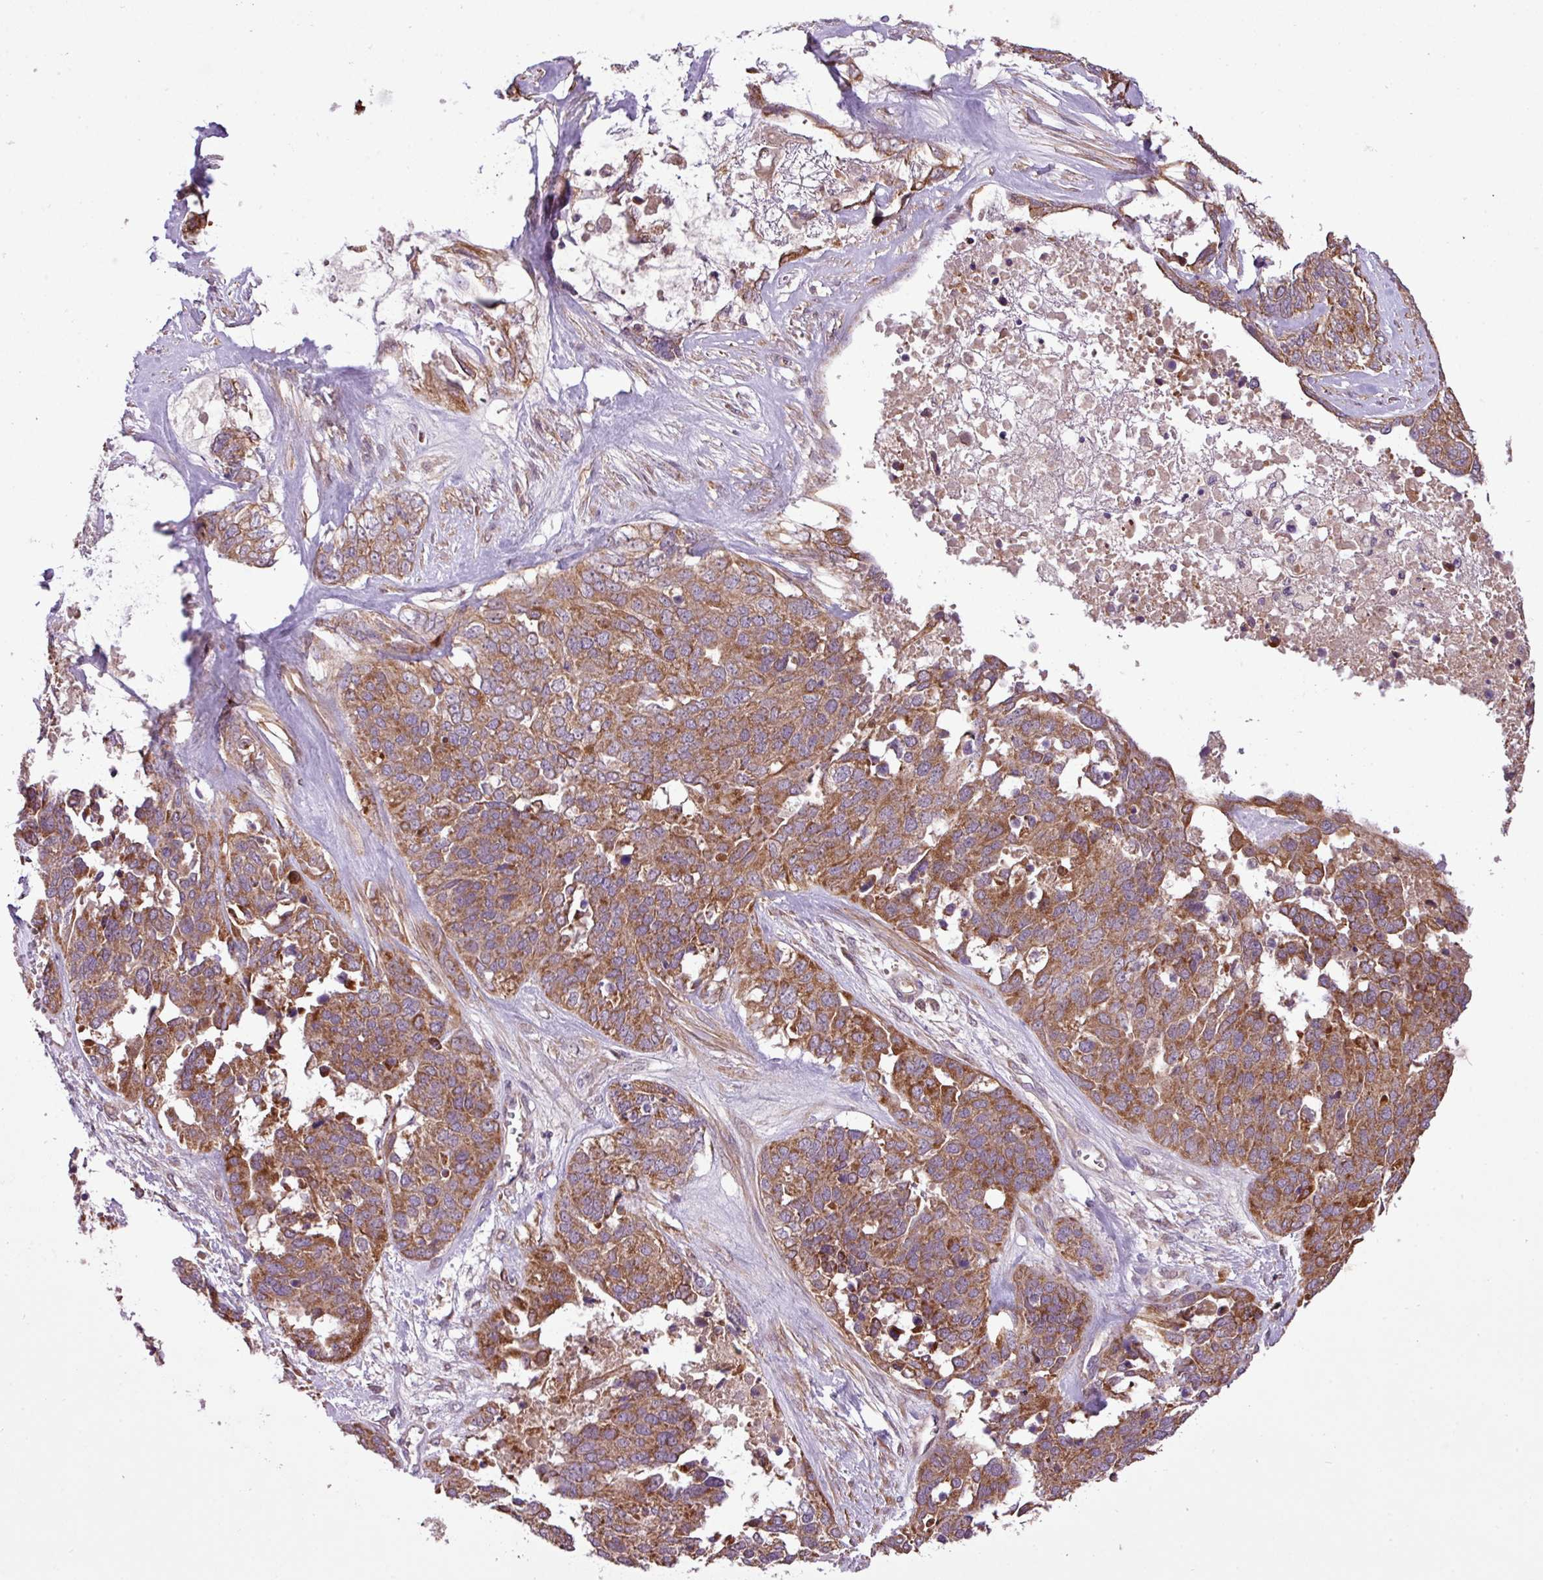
{"staining": {"intensity": "moderate", "quantity": ">75%", "location": "cytoplasmic/membranous"}, "tissue": "ovarian cancer", "cell_type": "Tumor cells", "image_type": "cancer", "snomed": [{"axis": "morphology", "description": "Cystadenocarcinoma, serous, NOS"}, {"axis": "topography", "description": "Ovary"}], "caption": "IHC micrograph of ovarian cancer (serous cystadenocarcinoma) stained for a protein (brown), which reveals medium levels of moderate cytoplasmic/membranous positivity in approximately >75% of tumor cells.", "gene": "TIMM10B", "patient": {"sex": "female", "age": 44}}